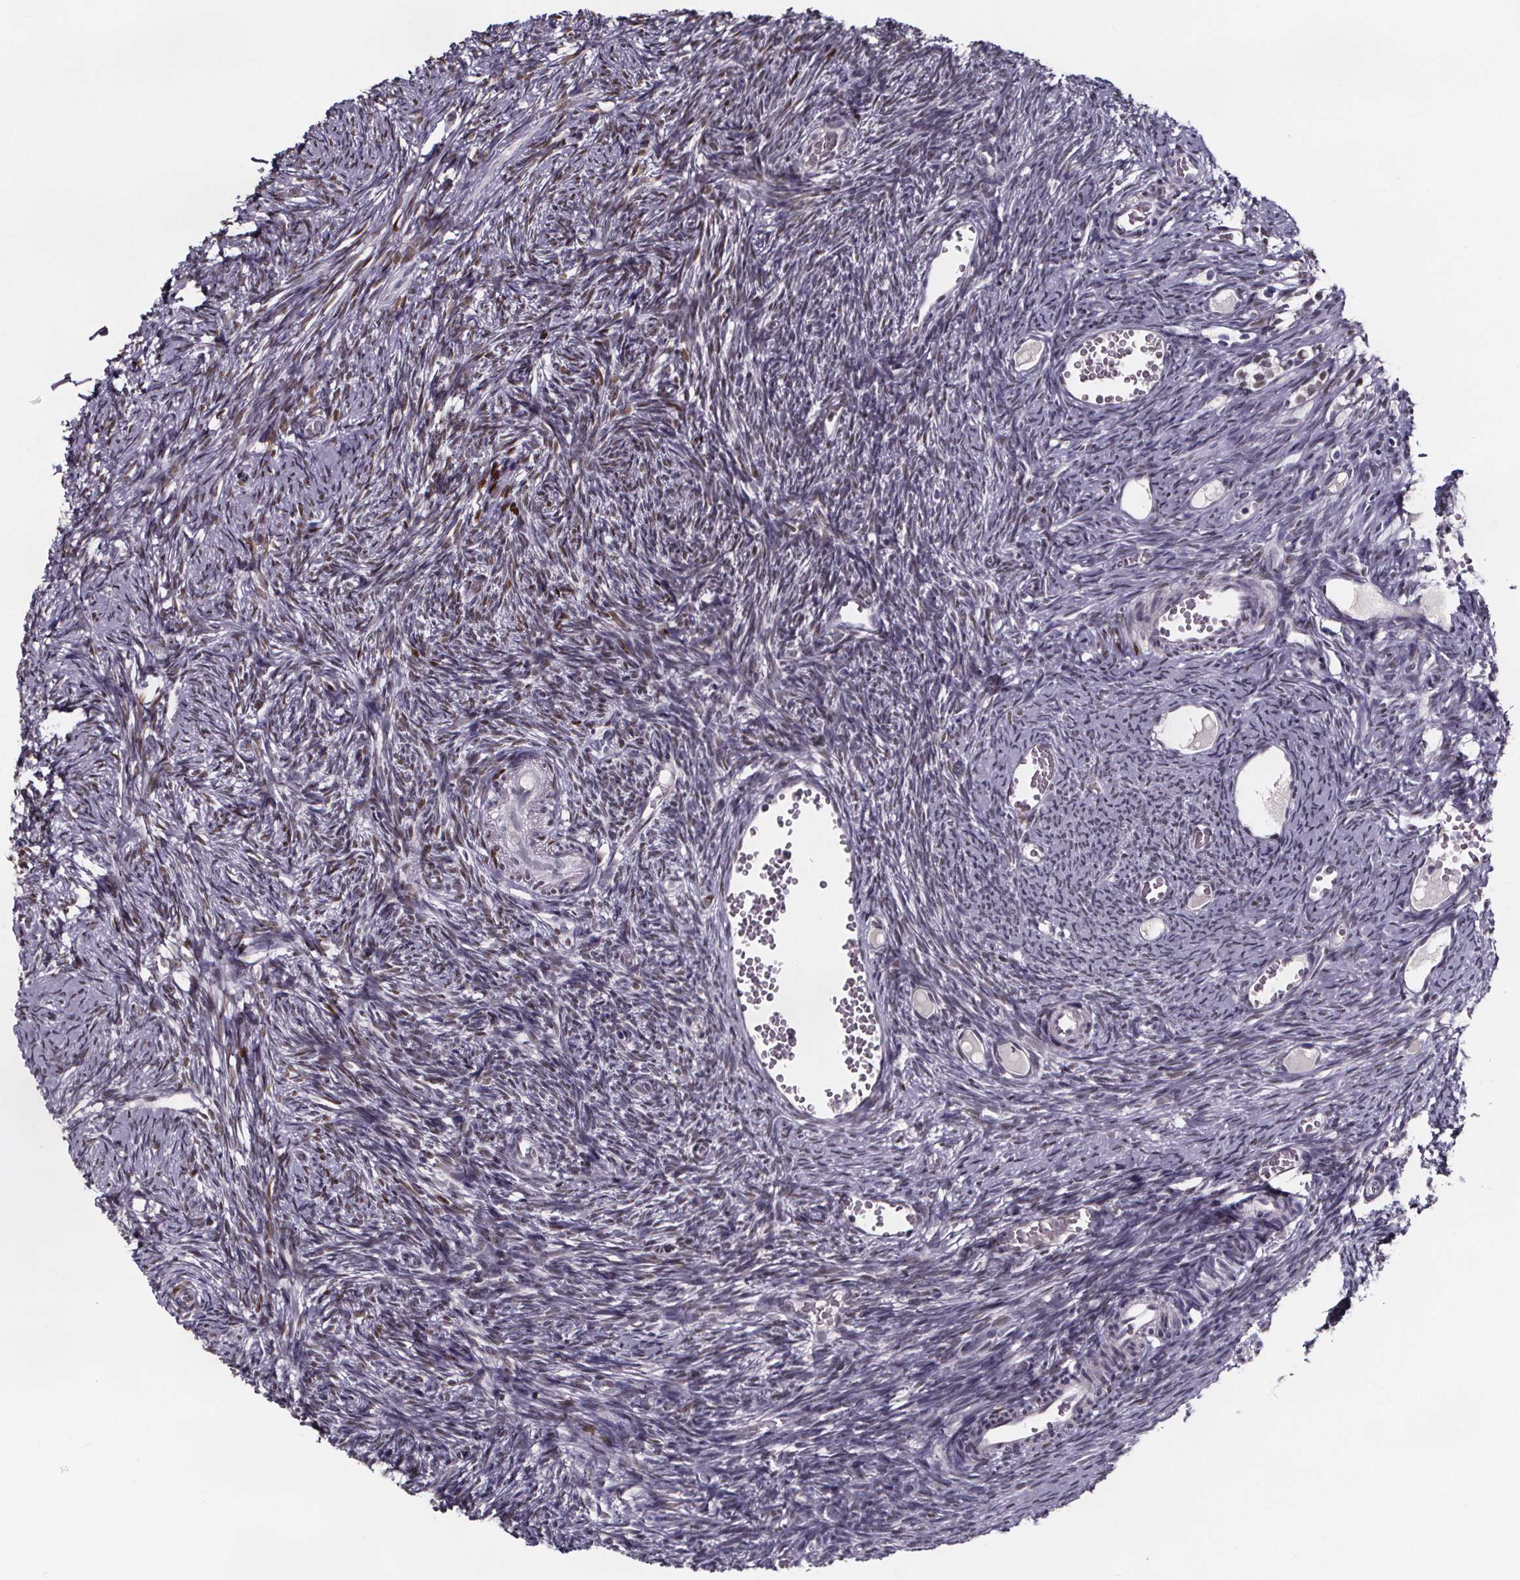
{"staining": {"intensity": "weak", "quantity": "<25%", "location": "nuclear"}, "tissue": "ovary", "cell_type": "Ovarian stroma cells", "image_type": "normal", "snomed": [{"axis": "morphology", "description": "Normal tissue, NOS"}, {"axis": "topography", "description": "Ovary"}], "caption": "The micrograph exhibits no staining of ovarian stroma cells in benign ovary.", "gene": "AR", "patient": {"sex": "female", "age": 39}}